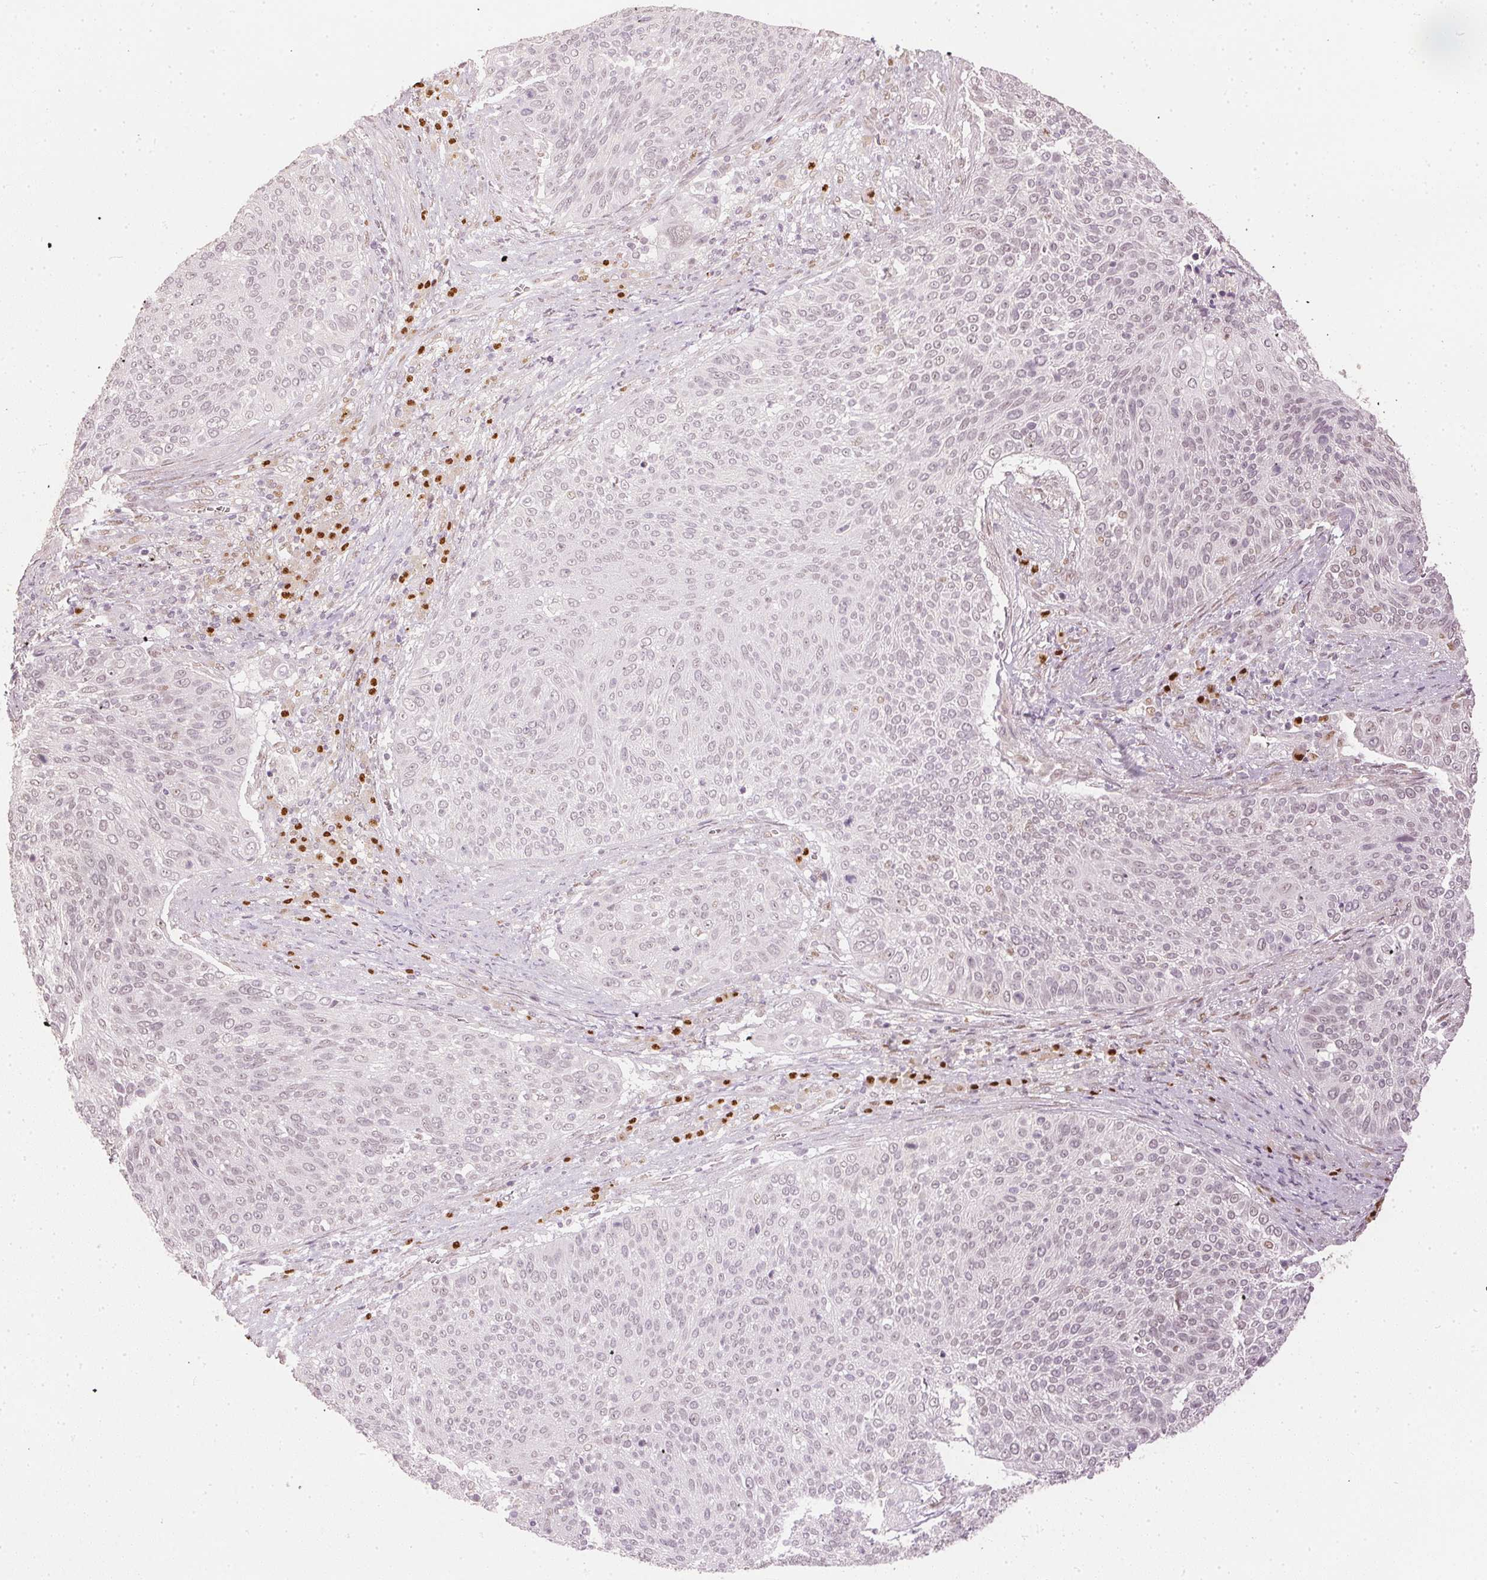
{"staining": {"intensity": "moderate", "quantity": "<25%", "location": "nuclear"}, "tissue": "cervical cancer", "cell_type": "Tumor cells", "image_type": "cancer", "snomed": [{"axis": "morphology", "description": "Squamous cell carcinoma, NOS"}, {"axis": "topography", "description": "Cervix"}], "caption": "This micrograph displays immunohistochemistry staining of cervical cancer (squamous cell carcinoma), with low moderate nuclear expression in approximately <25% of tumor cells.", "gene": "SLC39A3", "patient": {"sex": "female", "age": 31}}